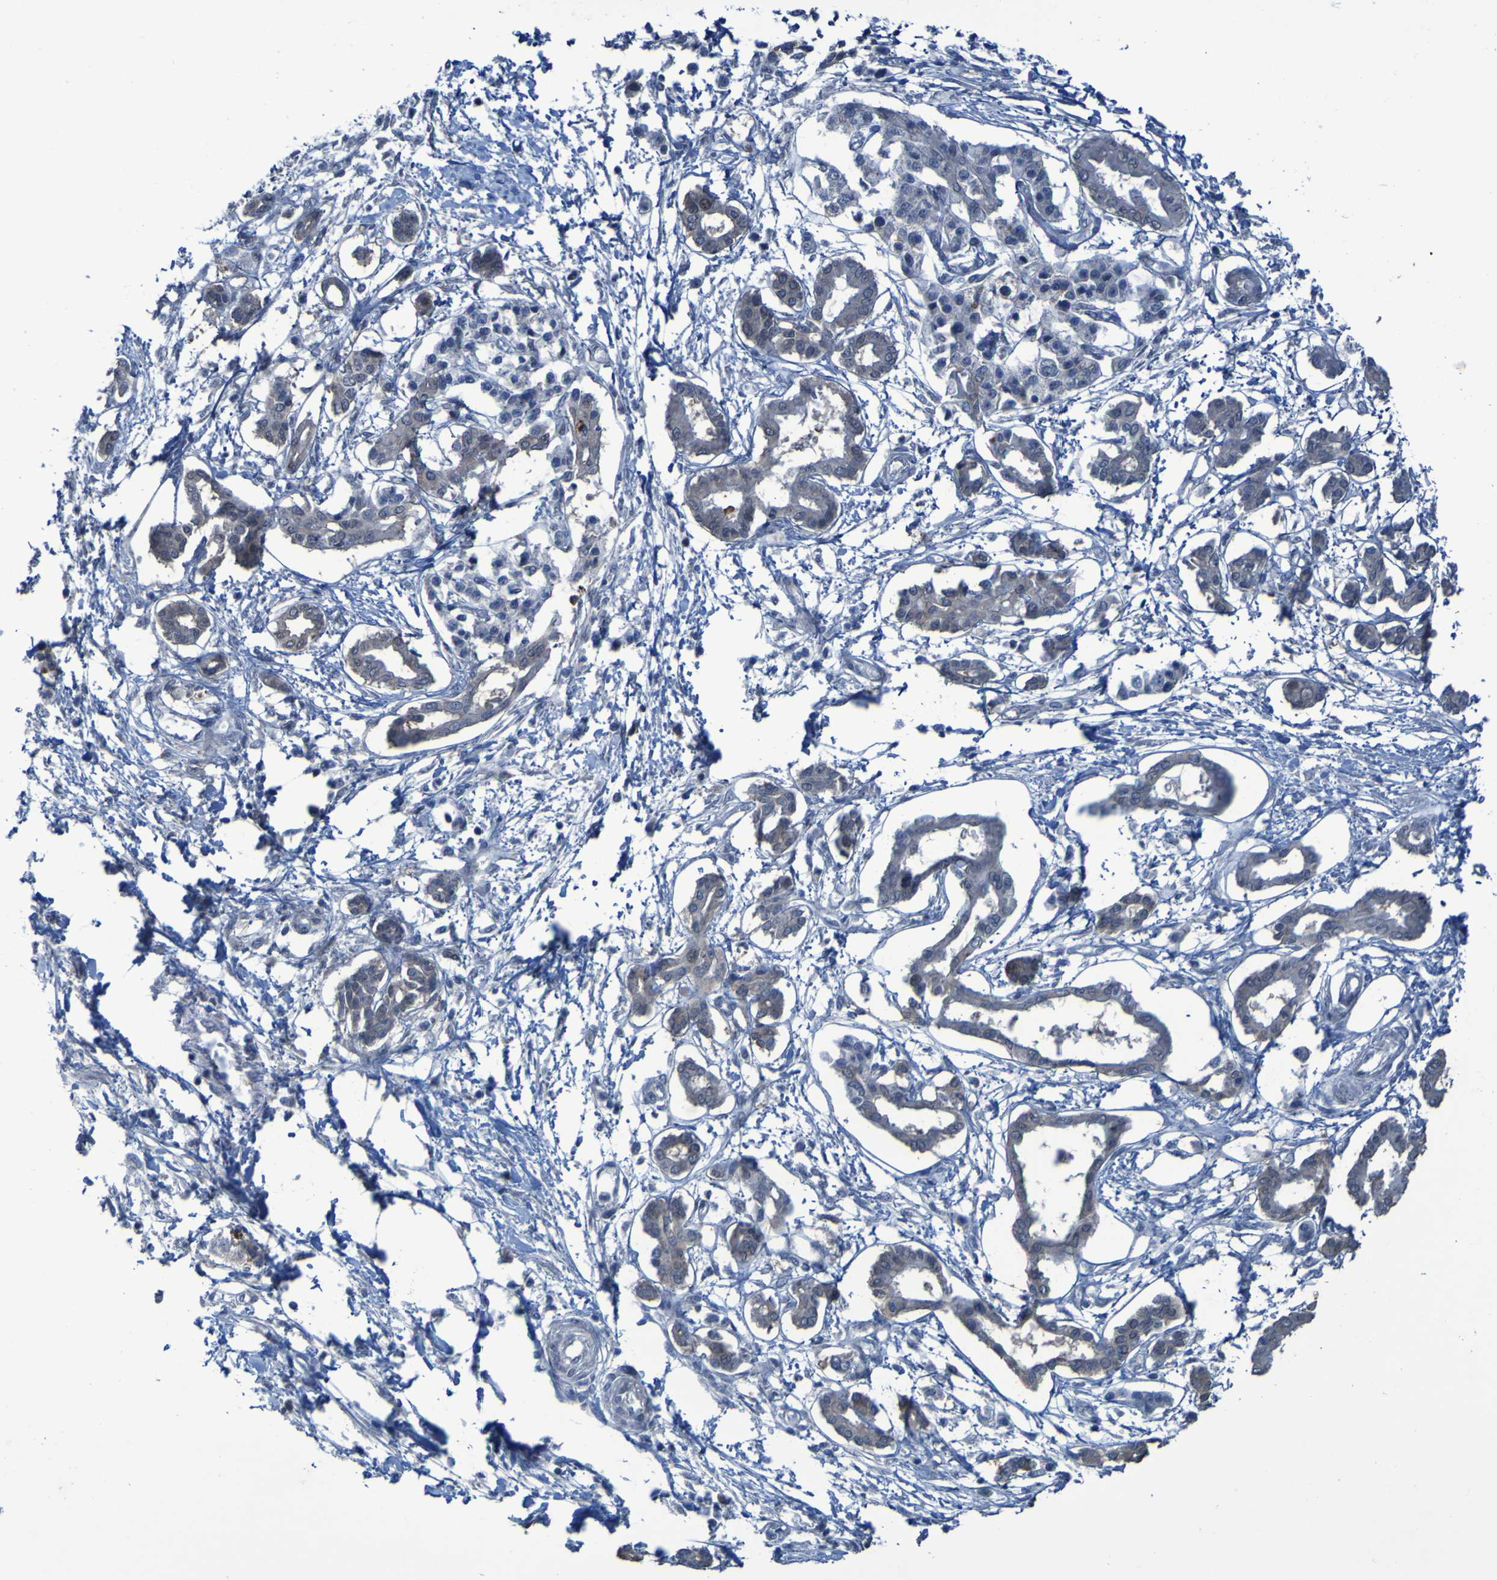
{"staining": {"intensity": "negative", "quantity": "none", "location": "none"}, "tissue": "pancreatic cancer", "cell_type": "Tumor cells", "image_type": "cancer", "snomed": [{"axis": "morphology", "description": "Adenocarcinoma, NOS"}, {"axis": "topography", "description": "Pancreas"}], "caption": "This is an immunohistochemistry (IHC) photomicrograph of pancreatic cancer (adenocarcinoma). There is no staining in tumor cells.", "gene": "CLDN18", "patient": {"sex": "male", "age": 56}}